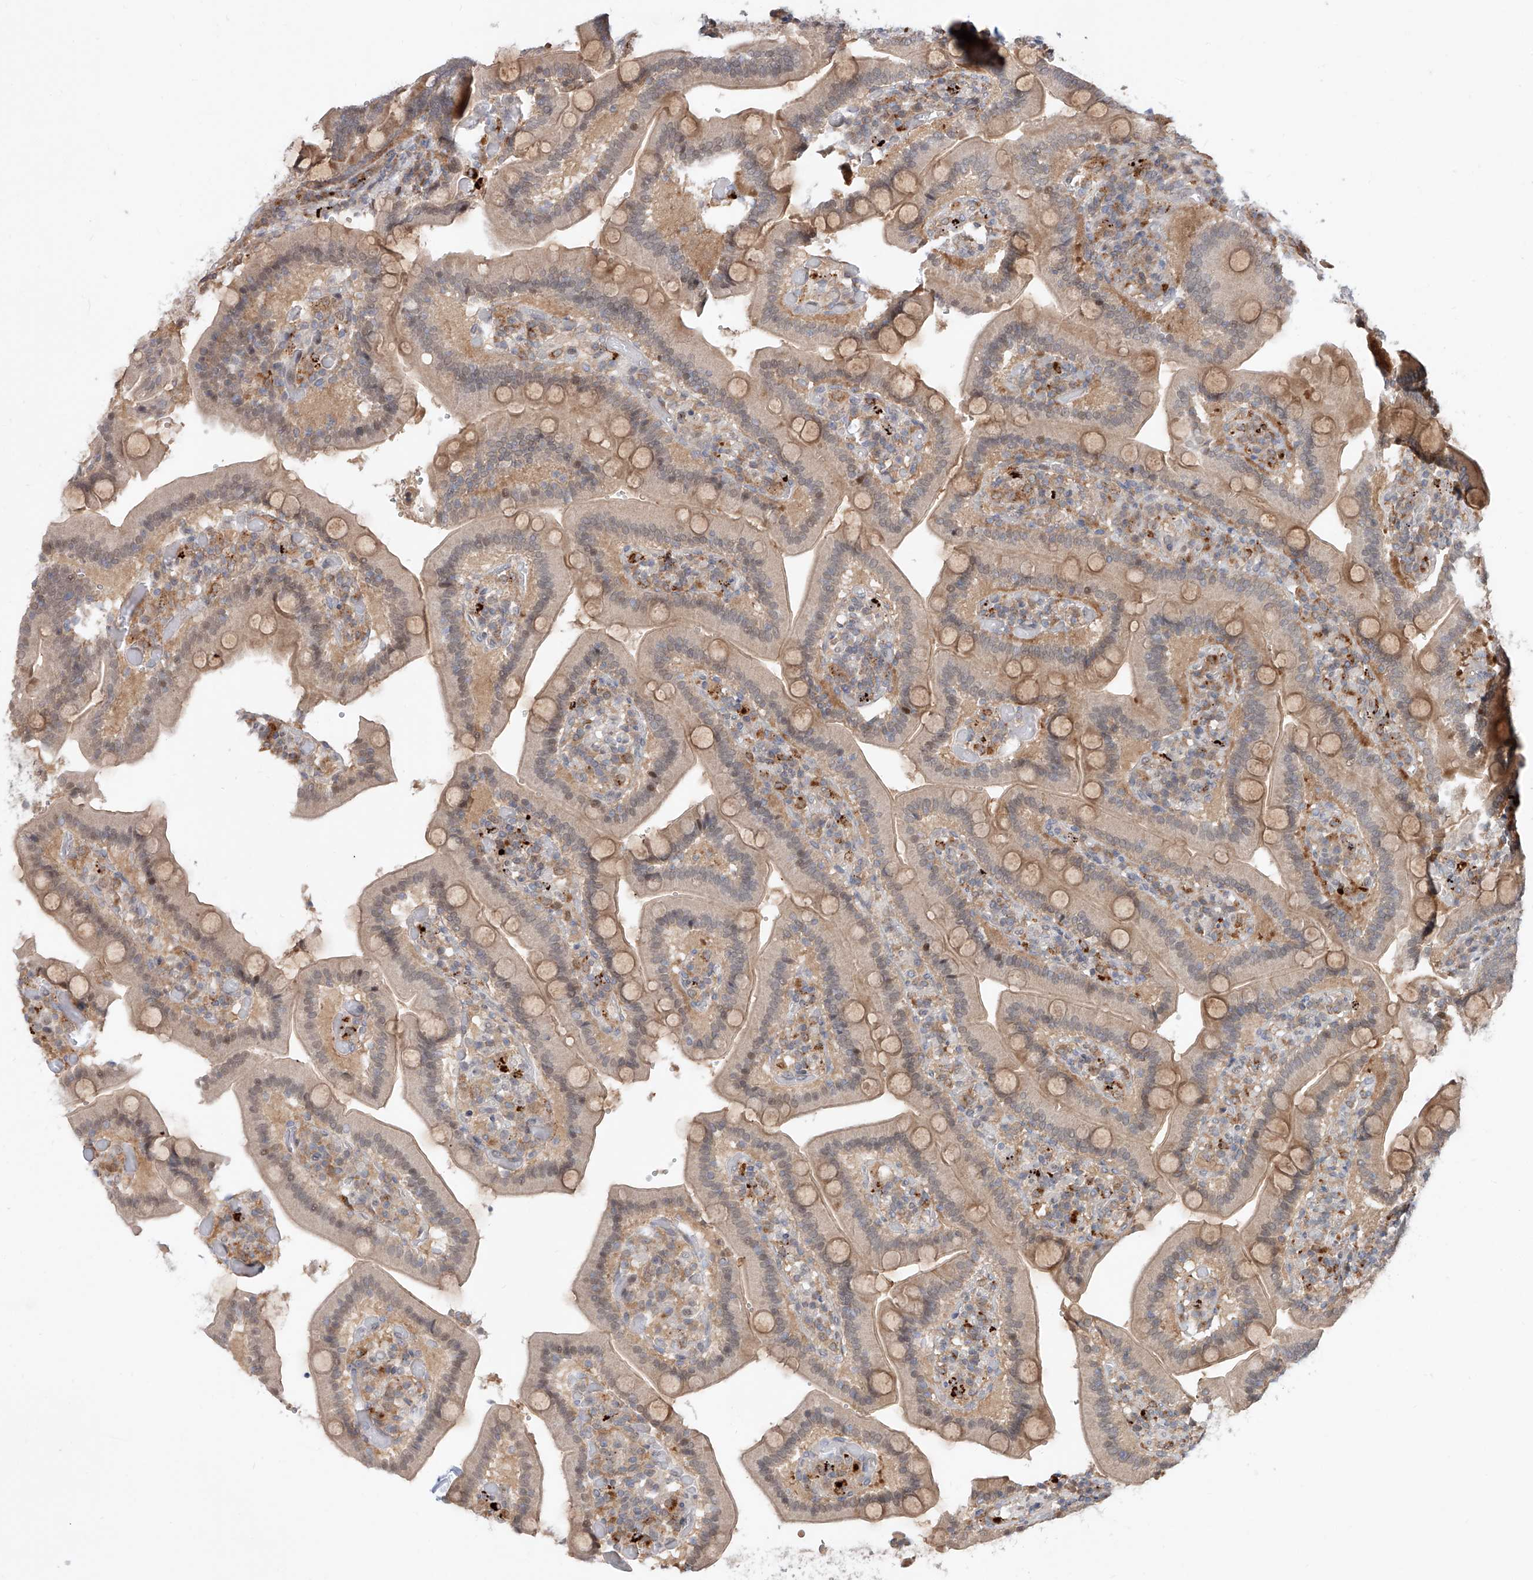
{"staining": {"intensity": "weak", "quantity": ">75%", "location": "cytoplasmic/membranous"}, "tissue": "duodenum", "cell_type": "Glandular cells", "image_type": "normal", "snomed": [{"axis": "morphology", "description": "Normal tissue, NOS"}, {"axis": "topography", "description": "Duodenum"}], "caption": "DAB (3,3'-diaminobenzidine) immunohistochemical staining of benign human duodenum demonstrates weak cytoplasmic/membranous protein staining in about >75% of glandular cells.", "gene": "DIRAS3", "patient": {"sex": "female", "age": 62}}